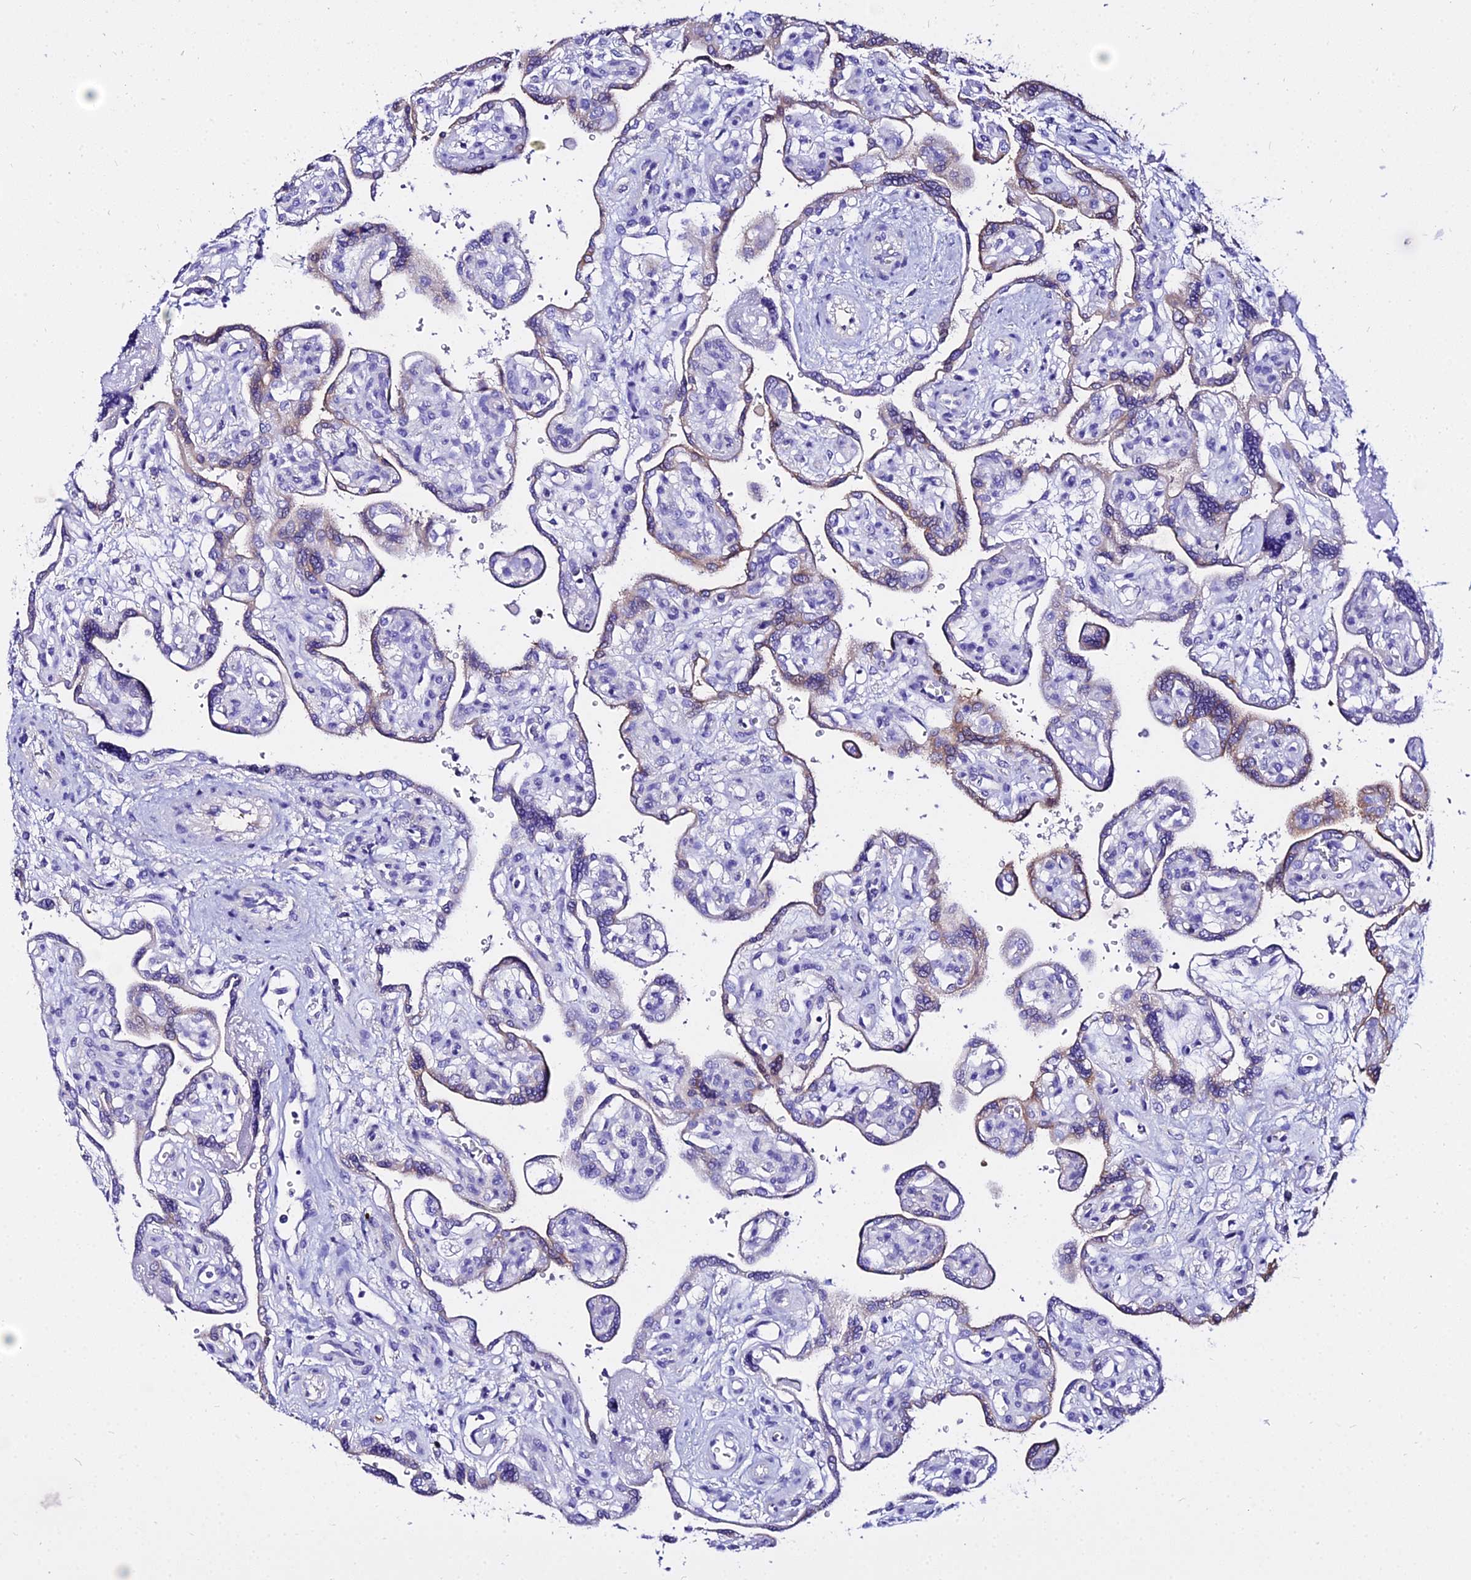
{"staining": {"intensity": "moderate", "quantity": ">75%", "location": "cytoplasmic/membranous"}, "tissue": "placenta", "cell_type": "Decidual cells", "image_type": "normal", "snomed": [{"axis": "morphology", "description": "Normal tissue, NOS"}, {"axis": "topography", "description": "Placenta"}], "caption": "There is medium levels of moderate cytoplasmic/membranous positivity in decidual cells of normal placenta, as demonstrated by immunohistochemical staining (brown color).", "gene": "TUBA1A", "patient": {"sex": "female", "age": 39}}